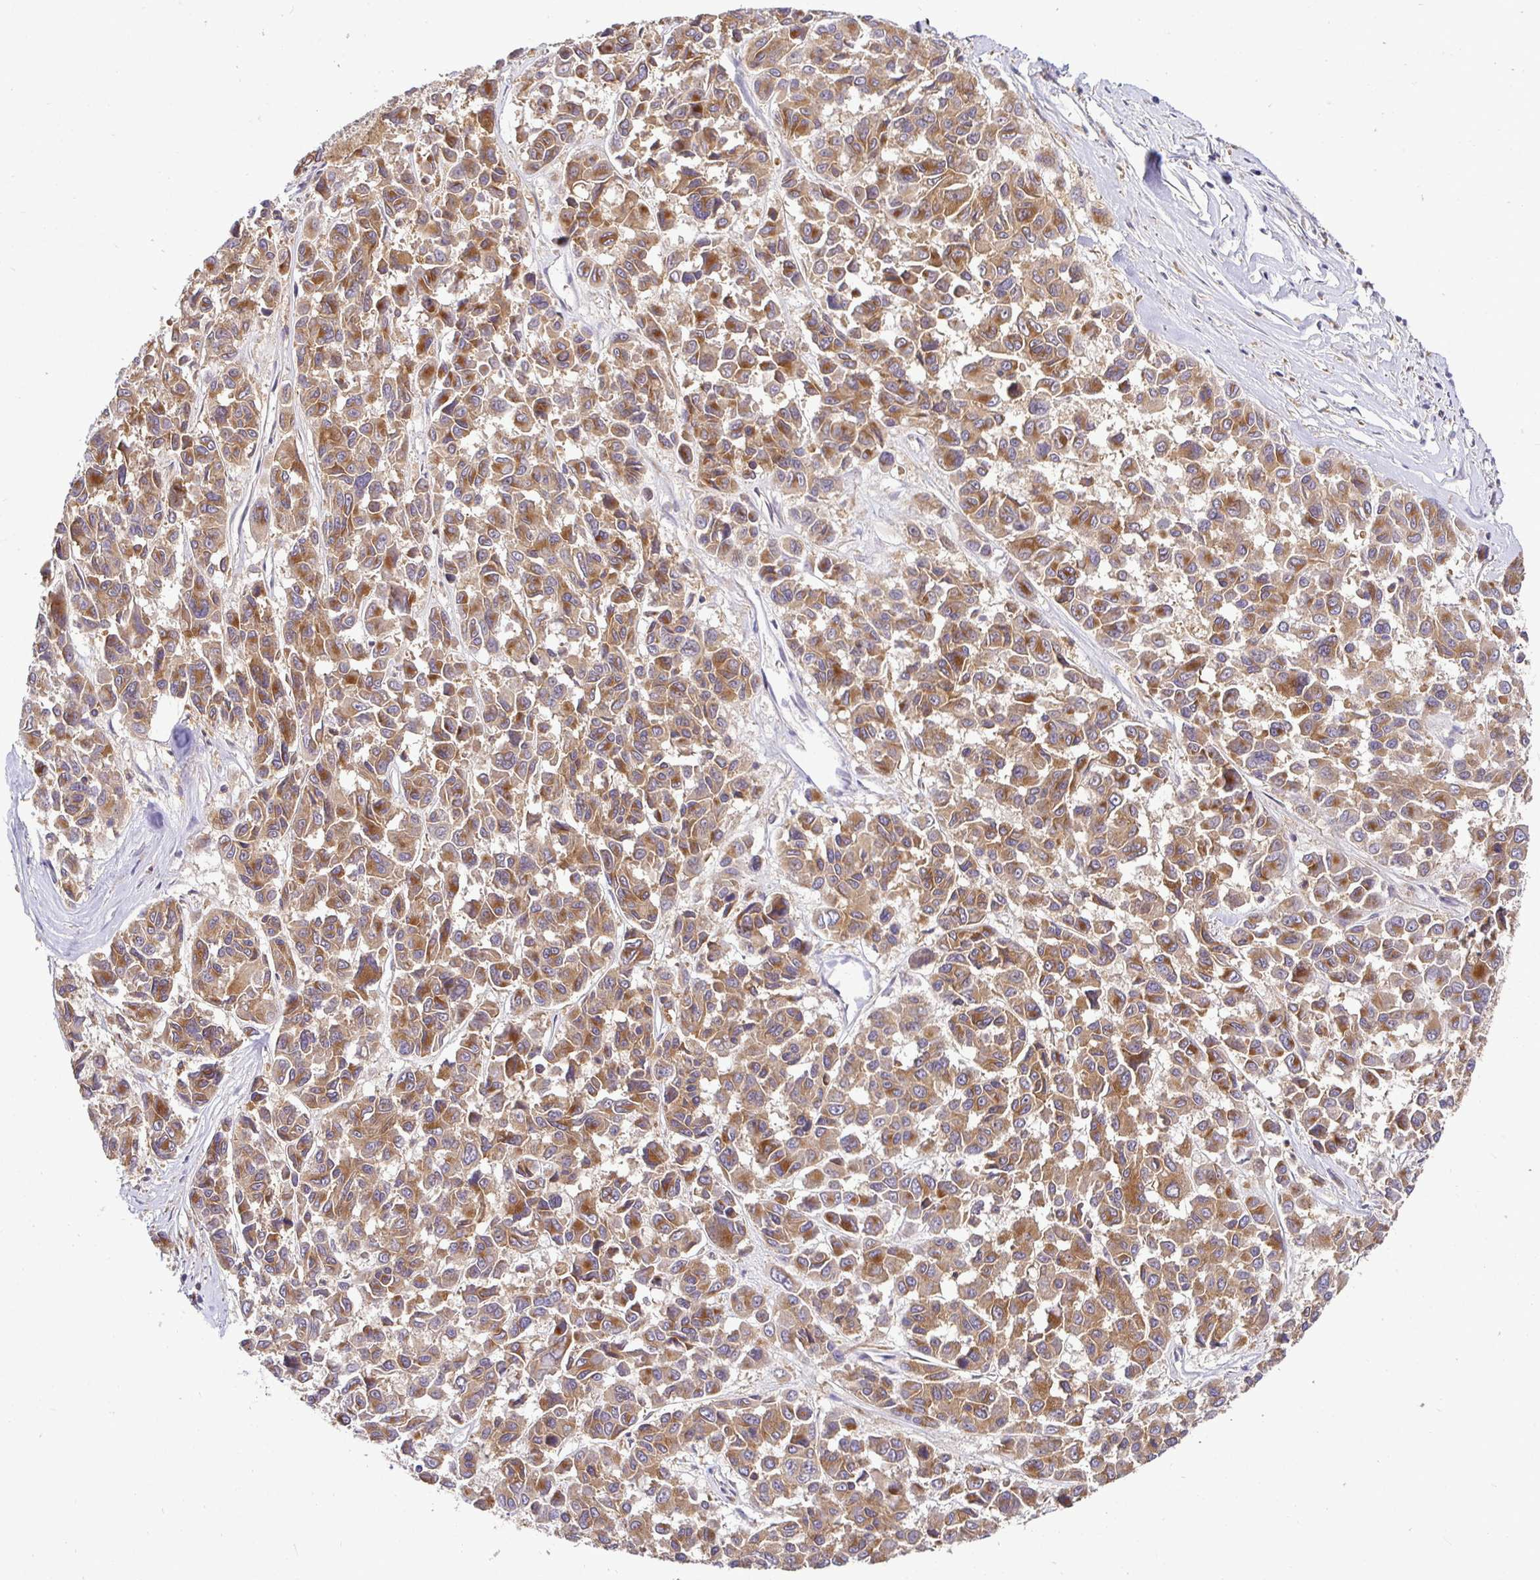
{"staining": {"intensity": "moderate", "quantity": ">75%", "location": "cytoplasmic/membranous"}, "tissue": "melanoma", "cell_type": "Tumor cells", "image_type": "cancer", "snomed": [{"axis": "morphology", "description": "Malignant melanoma, NOS"}, {"axis": "topography", "description": "Skin"}], "caption": "Melanoma stained for a protein demonstrates moderate cytoplasmic/membranous positivity in tumor cells. (IHC, brightfield microscopy, high magnification).", "gene": "ATP6V1F", "patient": {"sex": "female", "age": 66}}